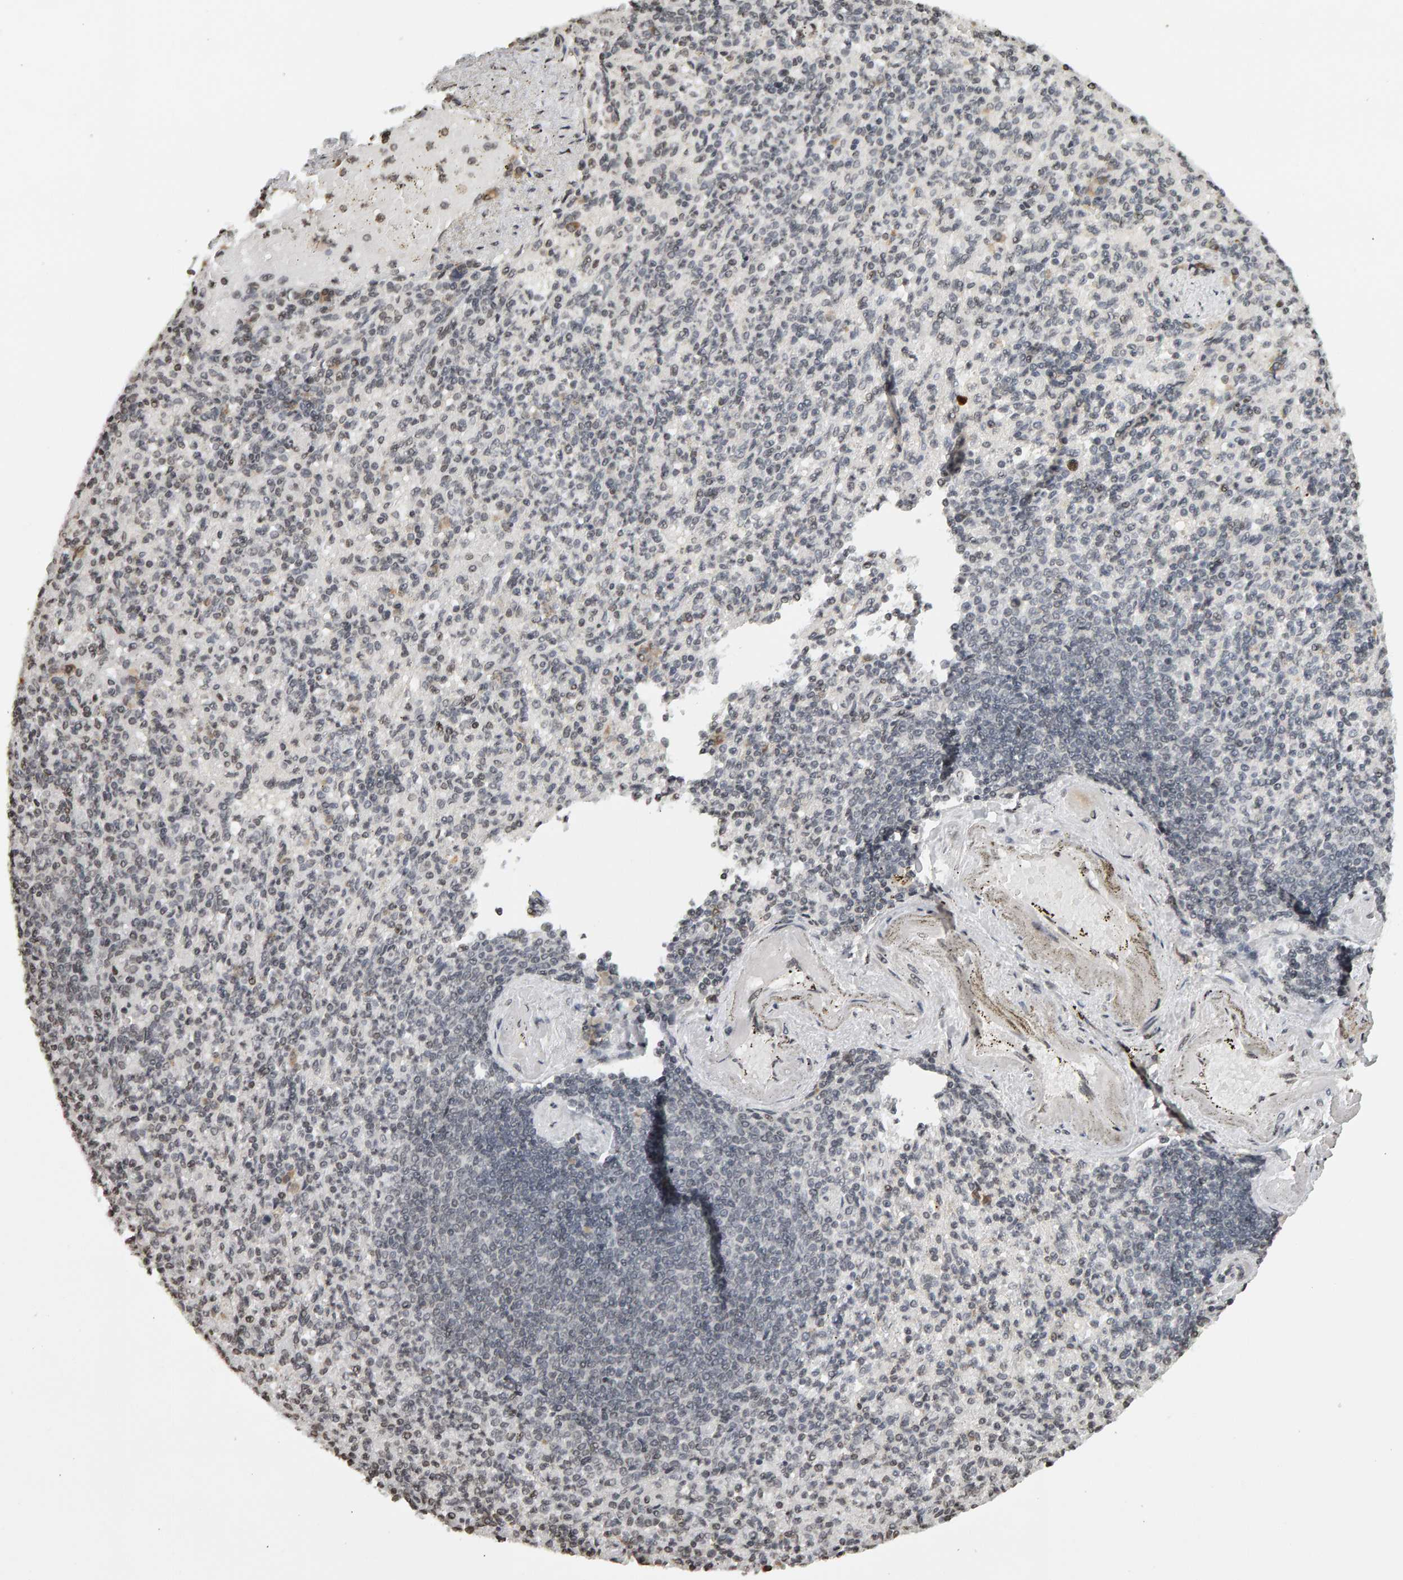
{"staining": {"intensity": "weak", "quantity": ">75%", "location": "nuclear"}, "tissue": "spleen", "cell_type": "Cells in red pulp", "image_type": "normal", "snomed": [{"axis": "morphology", "description": "Normal tissue, NOS"}, {"axis": "topography", "description": "Spleen"}], "caption": "Spleen stained with a brown dye demonstrates weak nuclear positive positivity in approximately >75% of cells in red pulp.", "gene": "TRAM1", "patient": {"sex": "female", "age": 74}}